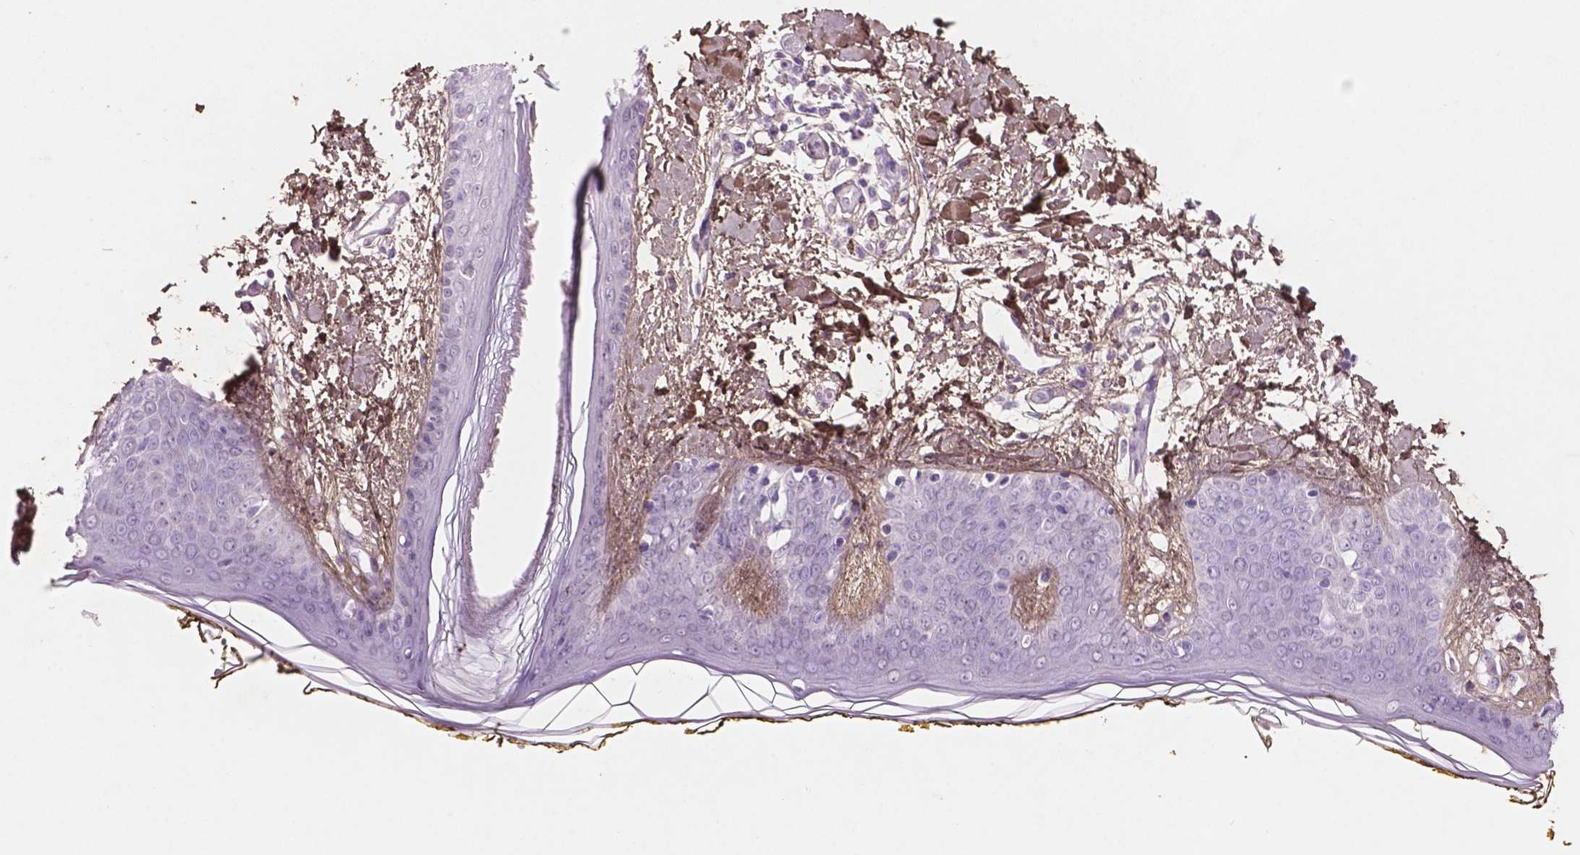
{"staining": {"intensity": "moderate", "quantity": "25%-75%", "location": "cytoplasmic/membranous"}, "tissue": "skin", "cell_type": "Fibroblasts", "image_type": "normal", "snomed": [{"axis": "morphology", "description": "Normal tissue, NOS"}, {"axis": "topography", "description": "Skin"}], "caption": "A medium amount of moderate cytoplasmic/membranous positivity is identified in about 25%-75% of fibroblasts in unremarkable skin. The staining was performed using DAB (3,3'-diaminobenzidine) to visualize the protein expression in brown, while the nuclei were stained in blue with hematoxylin (Magnification: 20x).", "gene": "DLG2", "patient": {"sex": "female", "age": 34}}